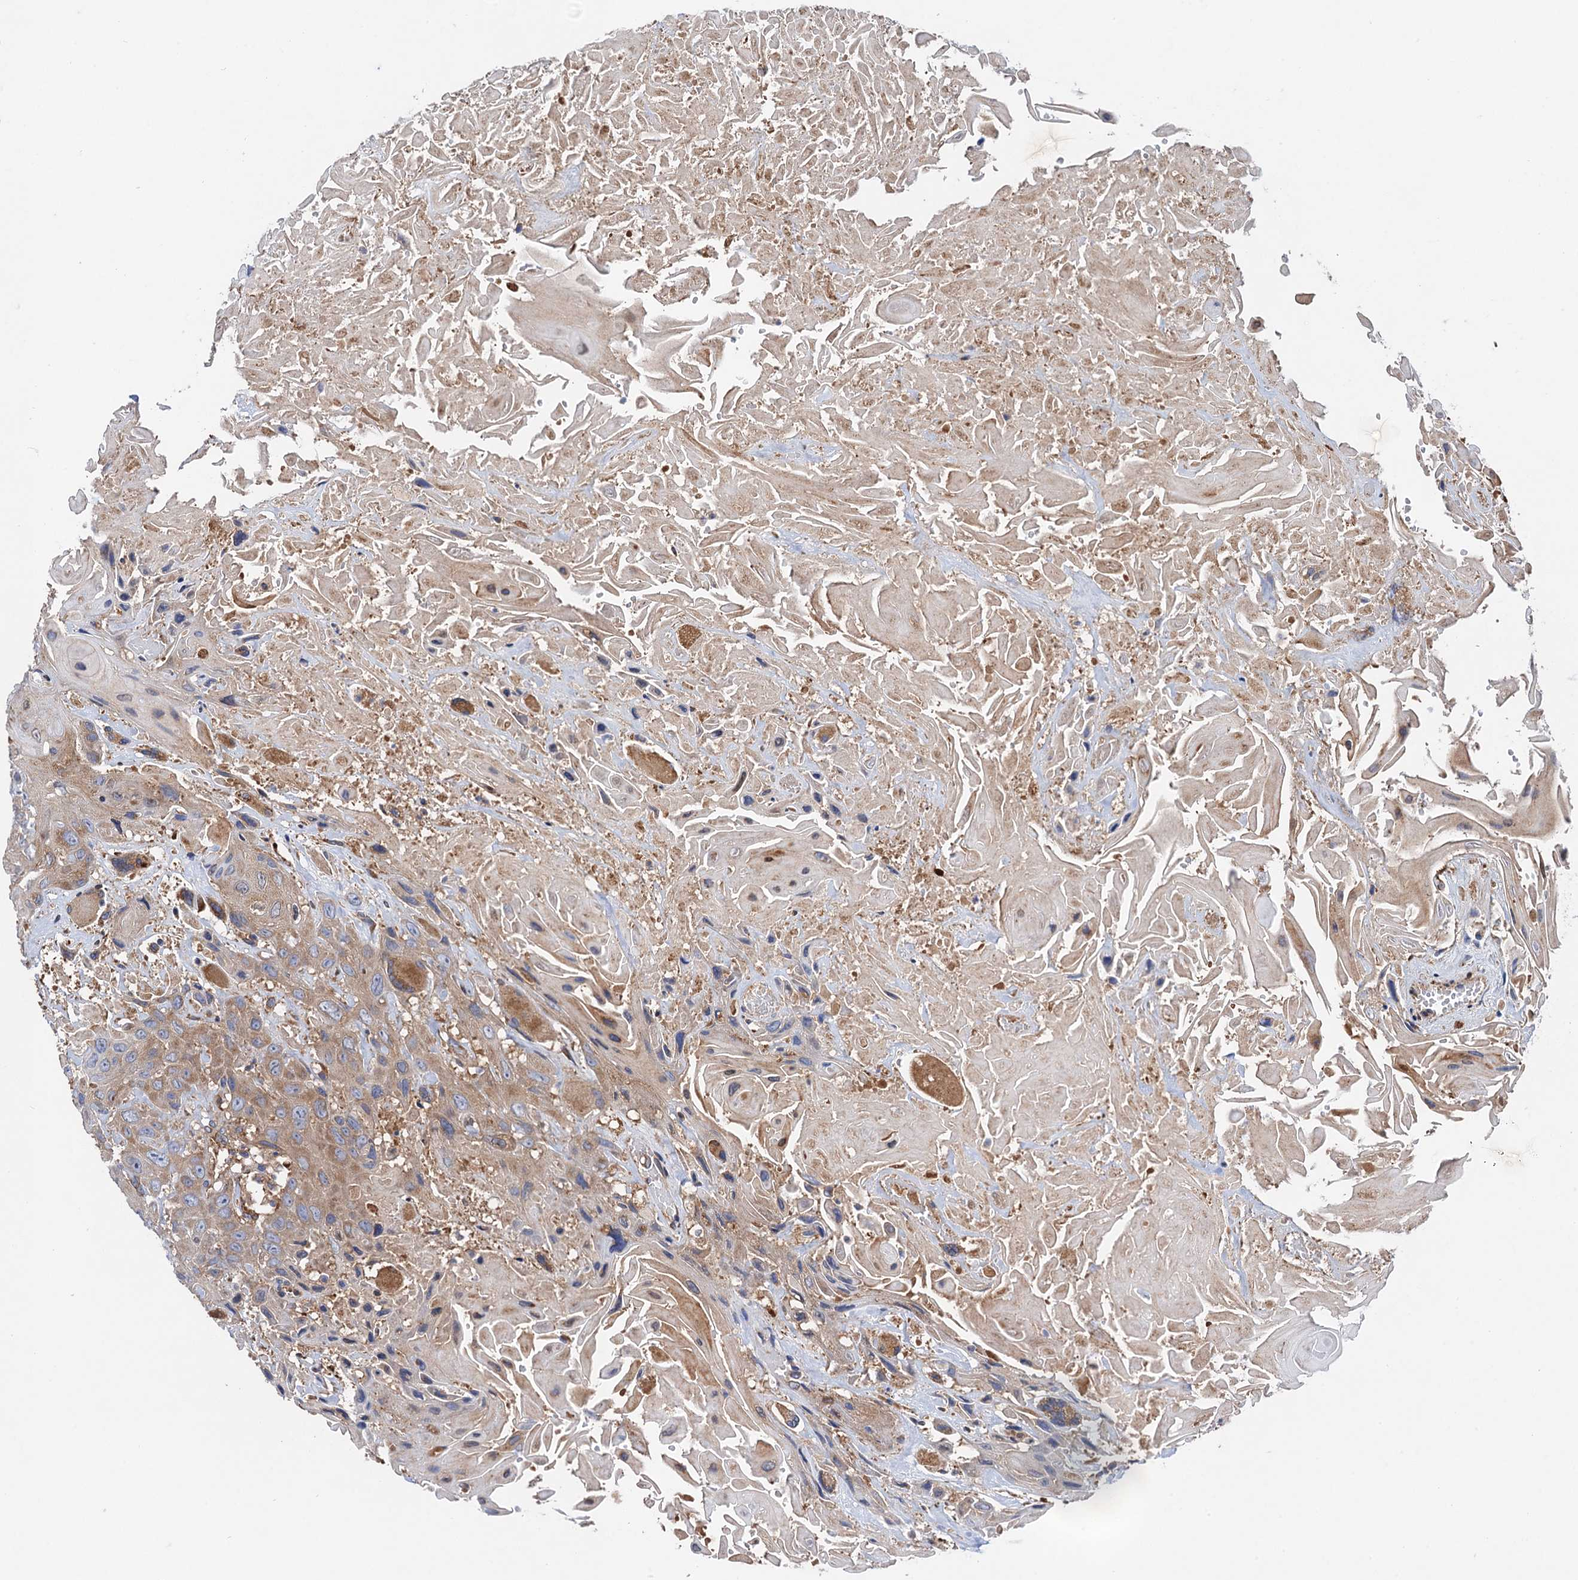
{"staining": {"intensity": "weak", "quantity": ">75%", "location": "cytoplasmic/membranous"}, "tissue": "head and neck cancer", "cell_type": "Tumor cells", "image_type": "cancer", "snomed": [{"axis": "morphology", "description": "Squamous cell carcinoma, NOS"}, {"axis": "topography", "description": "Head-Neck"}], "caption": "The image displays staining of head and neck cancer, revealing weak cytoplasmic/membranous protein expression (brown color) within tumor cells.", "gene": "MRPL48", "patient": {"sex": "male", "age": 81}}